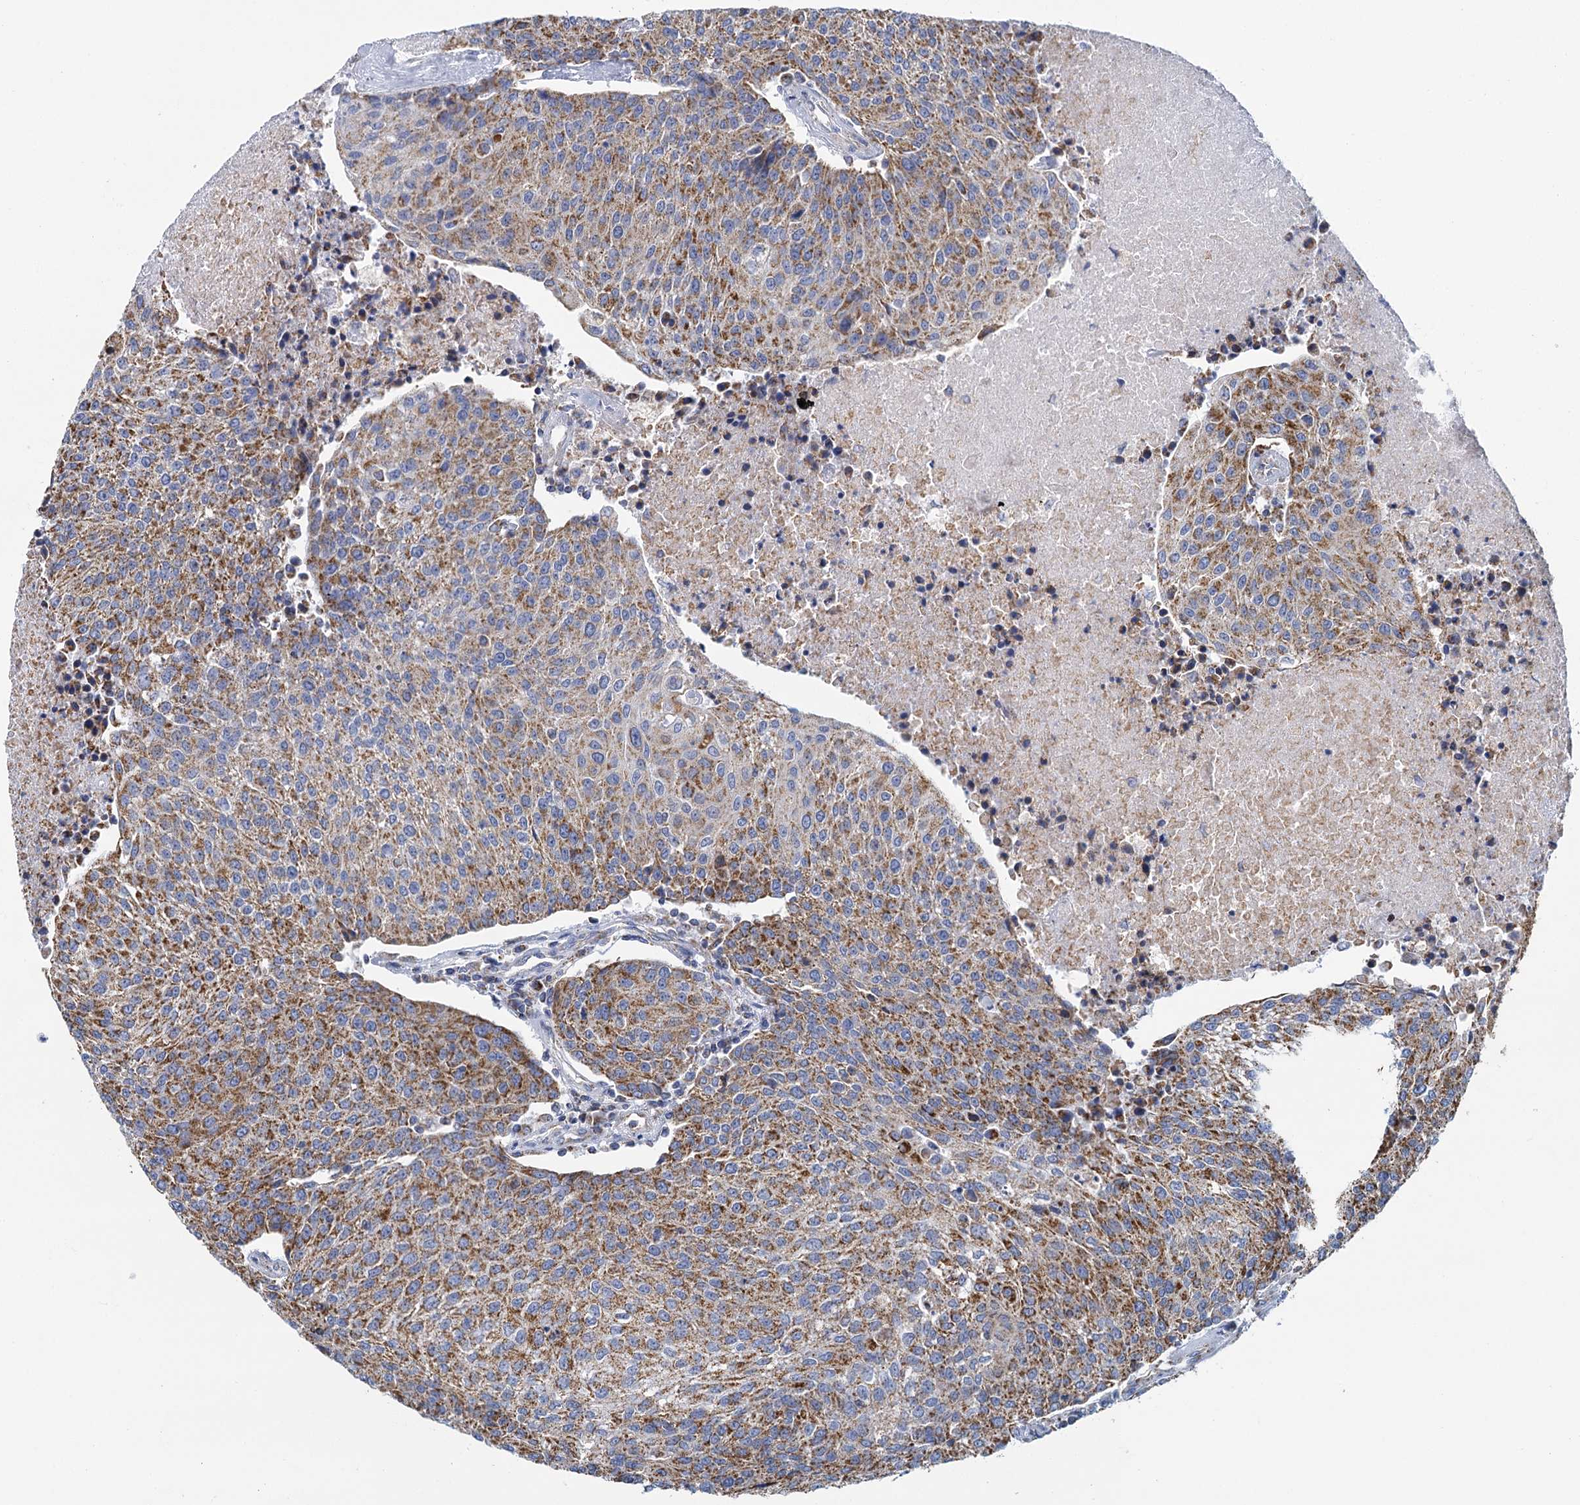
{"staining": {"intensity": "moderate", "quantity": ">75%", "location": "cytoplasmic/membranous"}, "tissue": "urothelial cancer", "cell_type": "Tumor cells", "image_type": "cancer", "snomed": [{"axis": "morphology", "description": "Urothelial carcinoma, High grade"}, {"axis": "topography", "description": "Urinary bladder"}], "caption": "Human urothelial cancer stained with a protein marker exhibits moderate staining in tumor cells.", "gene": "CCP110", "patient": {"sex": "female", "age": 85}}